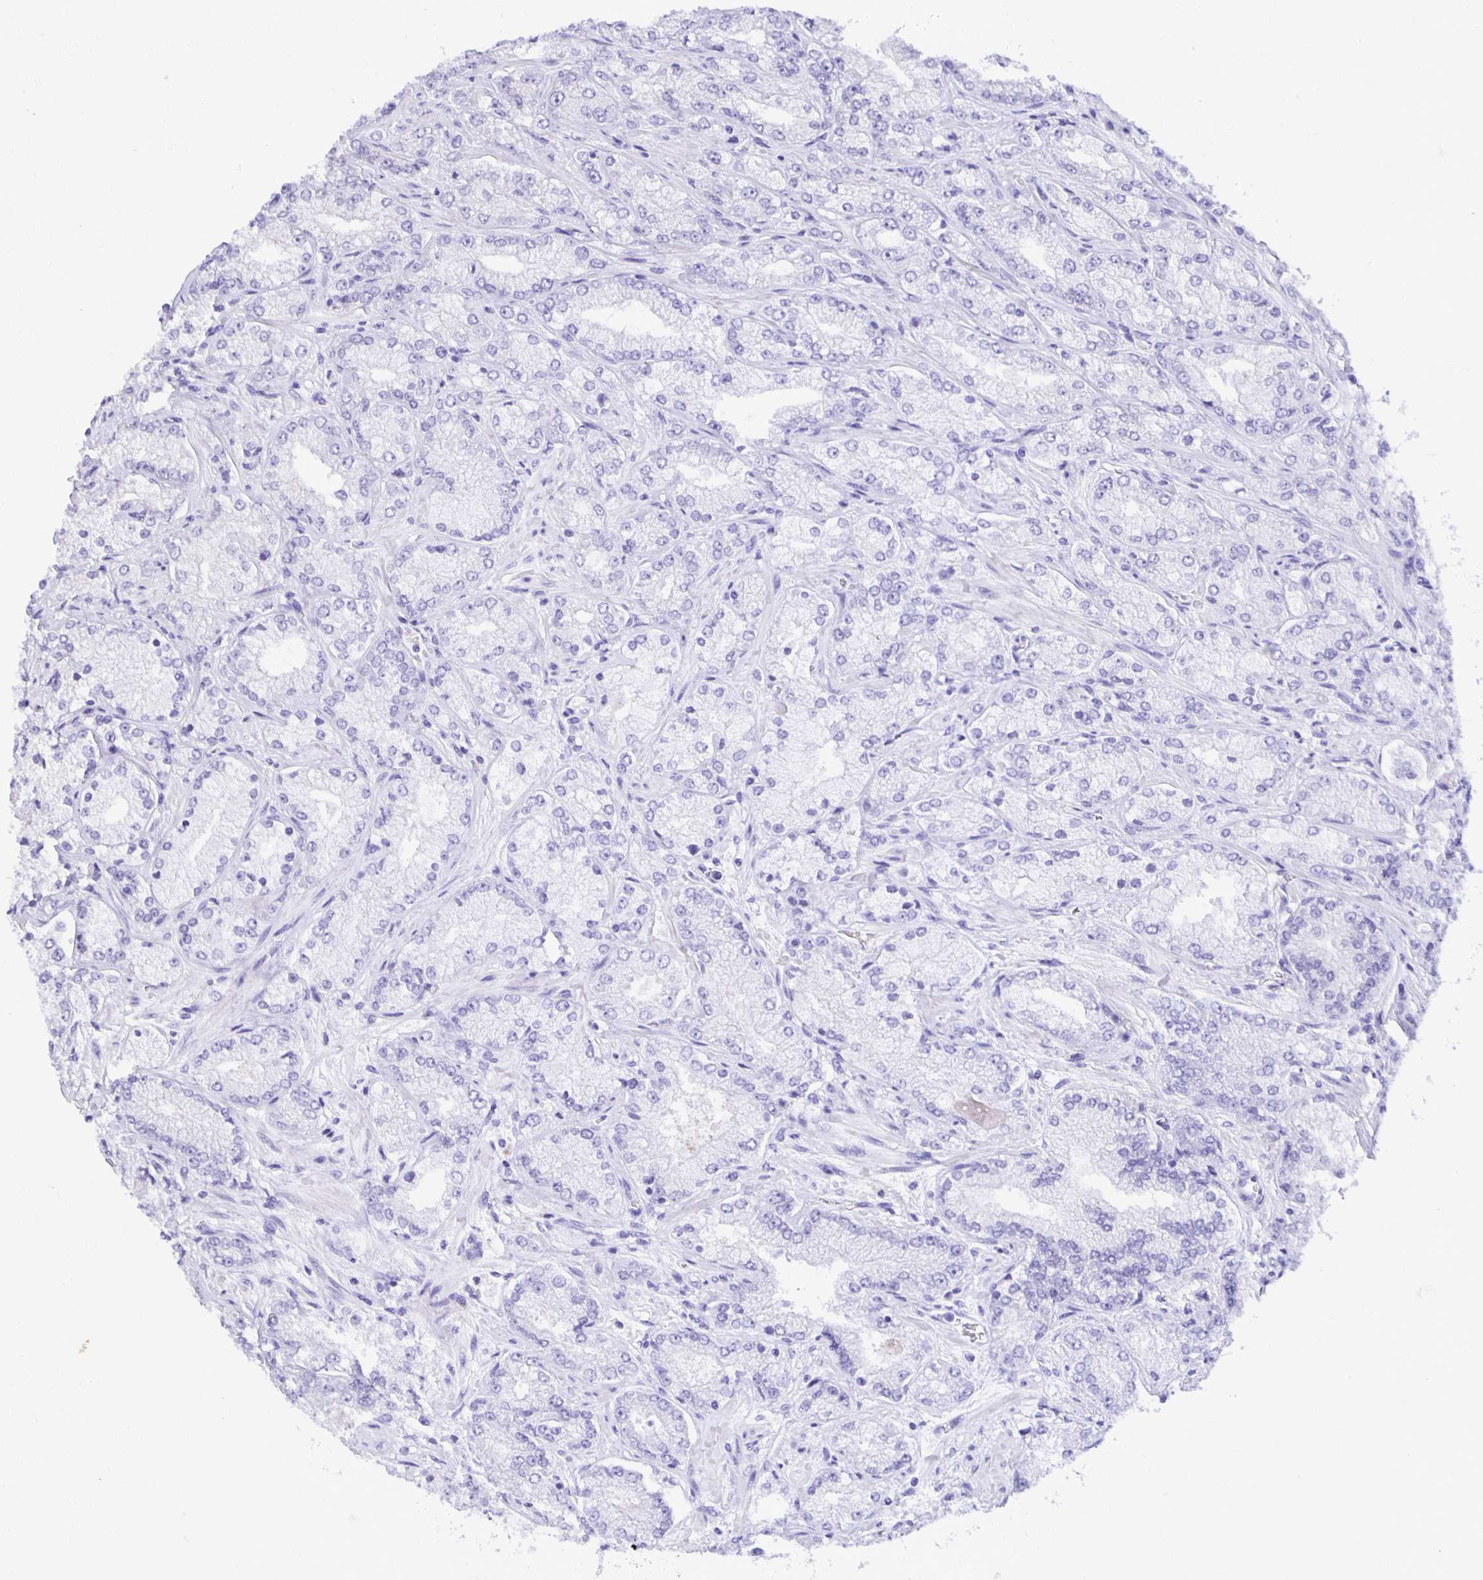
{"staining": {"intensity": "negative", "quantity": "none", "location": "none"}, "tissue": "prostate cancer", "cell_type": "Tumor cells", "image_type": "cancer", "snomed": [{"axis": "morphology", "description": "Normal tissue, NOS"}, {"axis": "morphology", "description": "Adenocarcinoma, High grade"}, {"axis": "topography", "description": "Prostate"}, {"axis": "topography", "description": "Peripheral nerve tissue"}], "caption": "Adenocarcinoma (high-grade) (prostate) stained for a protein using IHC exhibits no positivity tumor cells.", "gene": "MIEN1", "patient": {"sex": "male", "age": 68}}